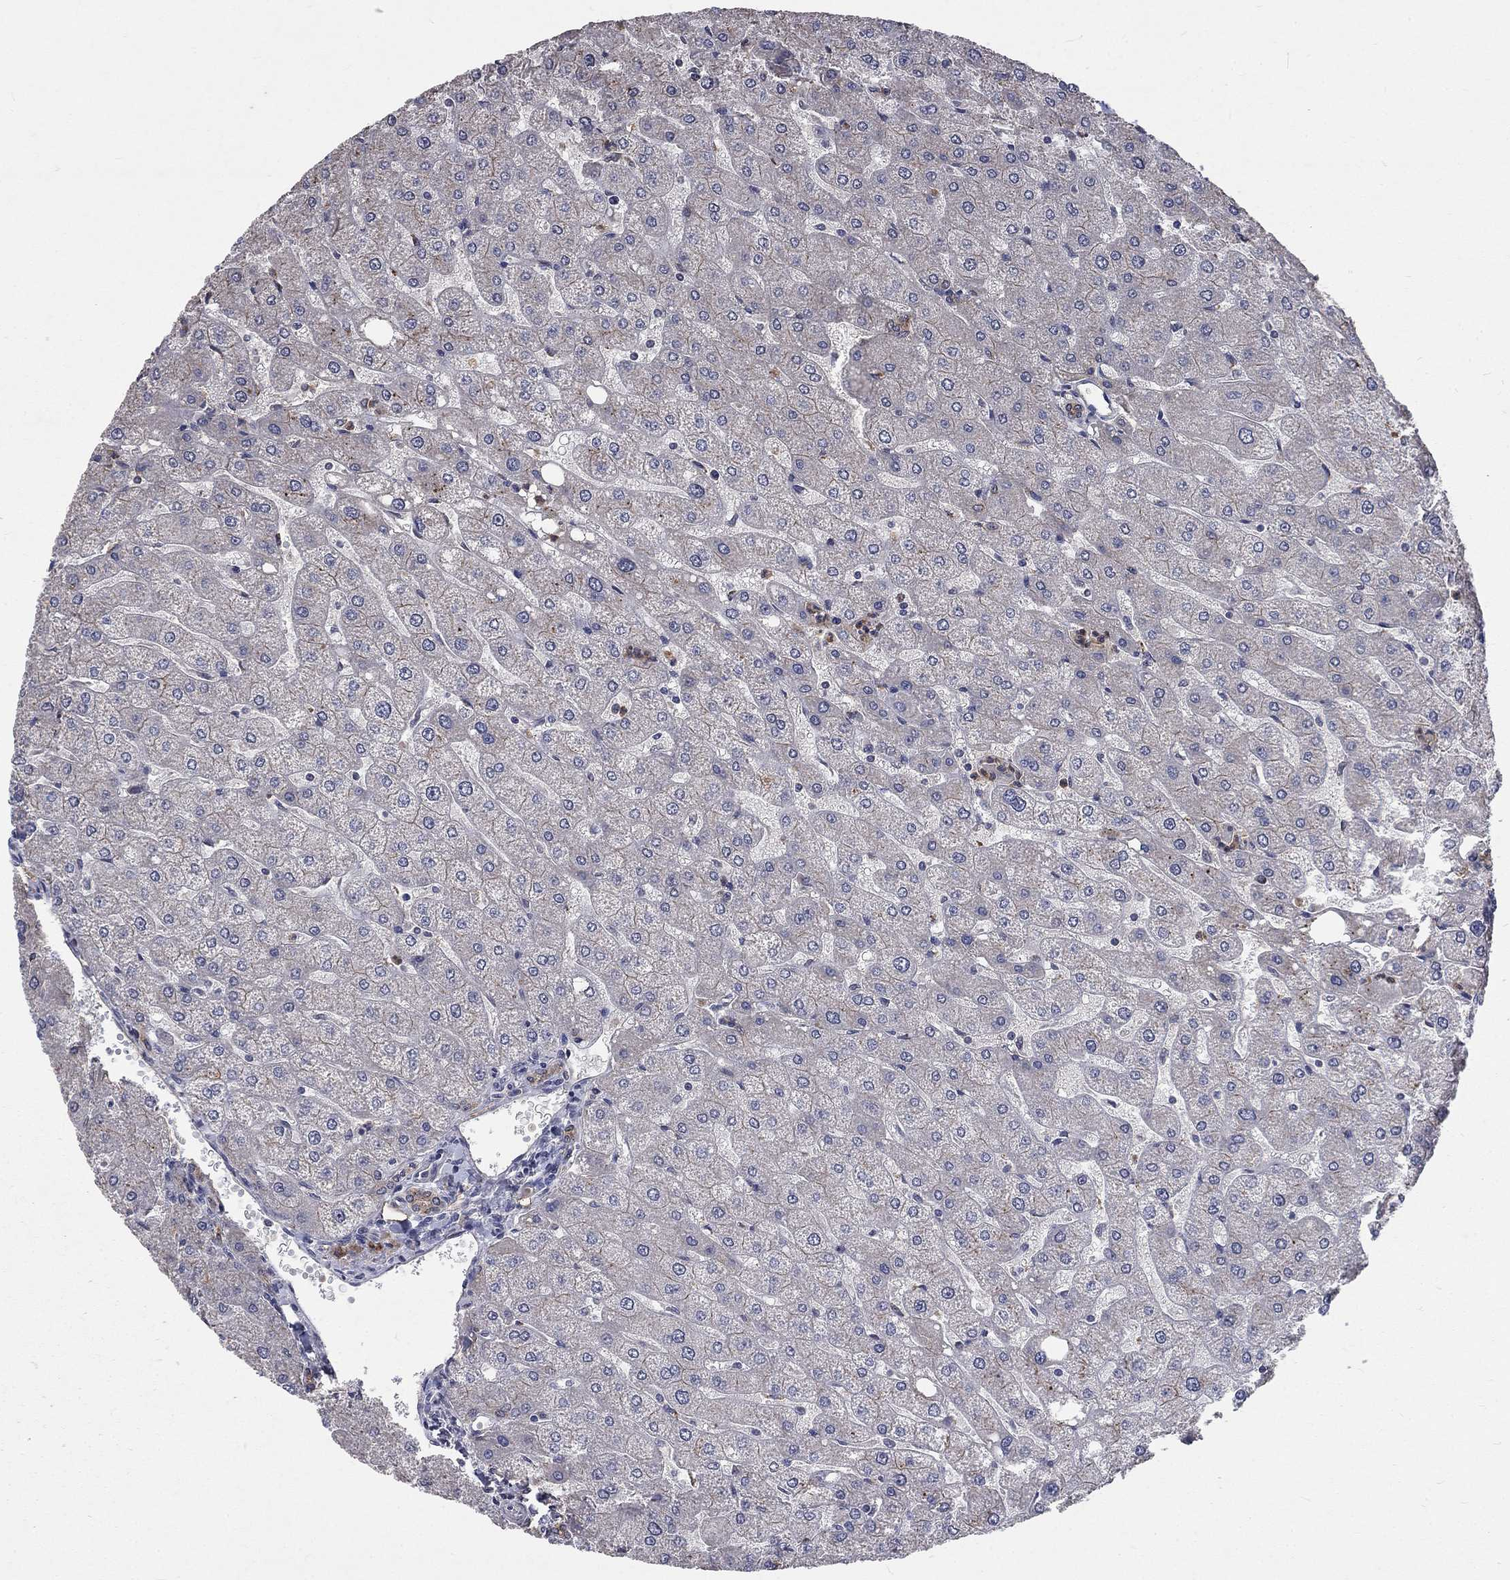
{"staining": {"intensity": "negative", "quantity": "none", "location": "none"}, "tissue": "liver", "cell_type": "Cholangiocytes", "image_type": "normal", "snomed": [{"axis": "morphology", "description": "Normal tissue, NOS"}, {"axis": "topography", "description": "Liver"}], "caption": "Immunohistochemistry (IHC) of unremarkable human liver displays no positivity in cholangiocytes. (IHC, brightfield microscopy, high magnification).", "gene": "CHST5", "patient": {"sex": "male", "age": 67}}